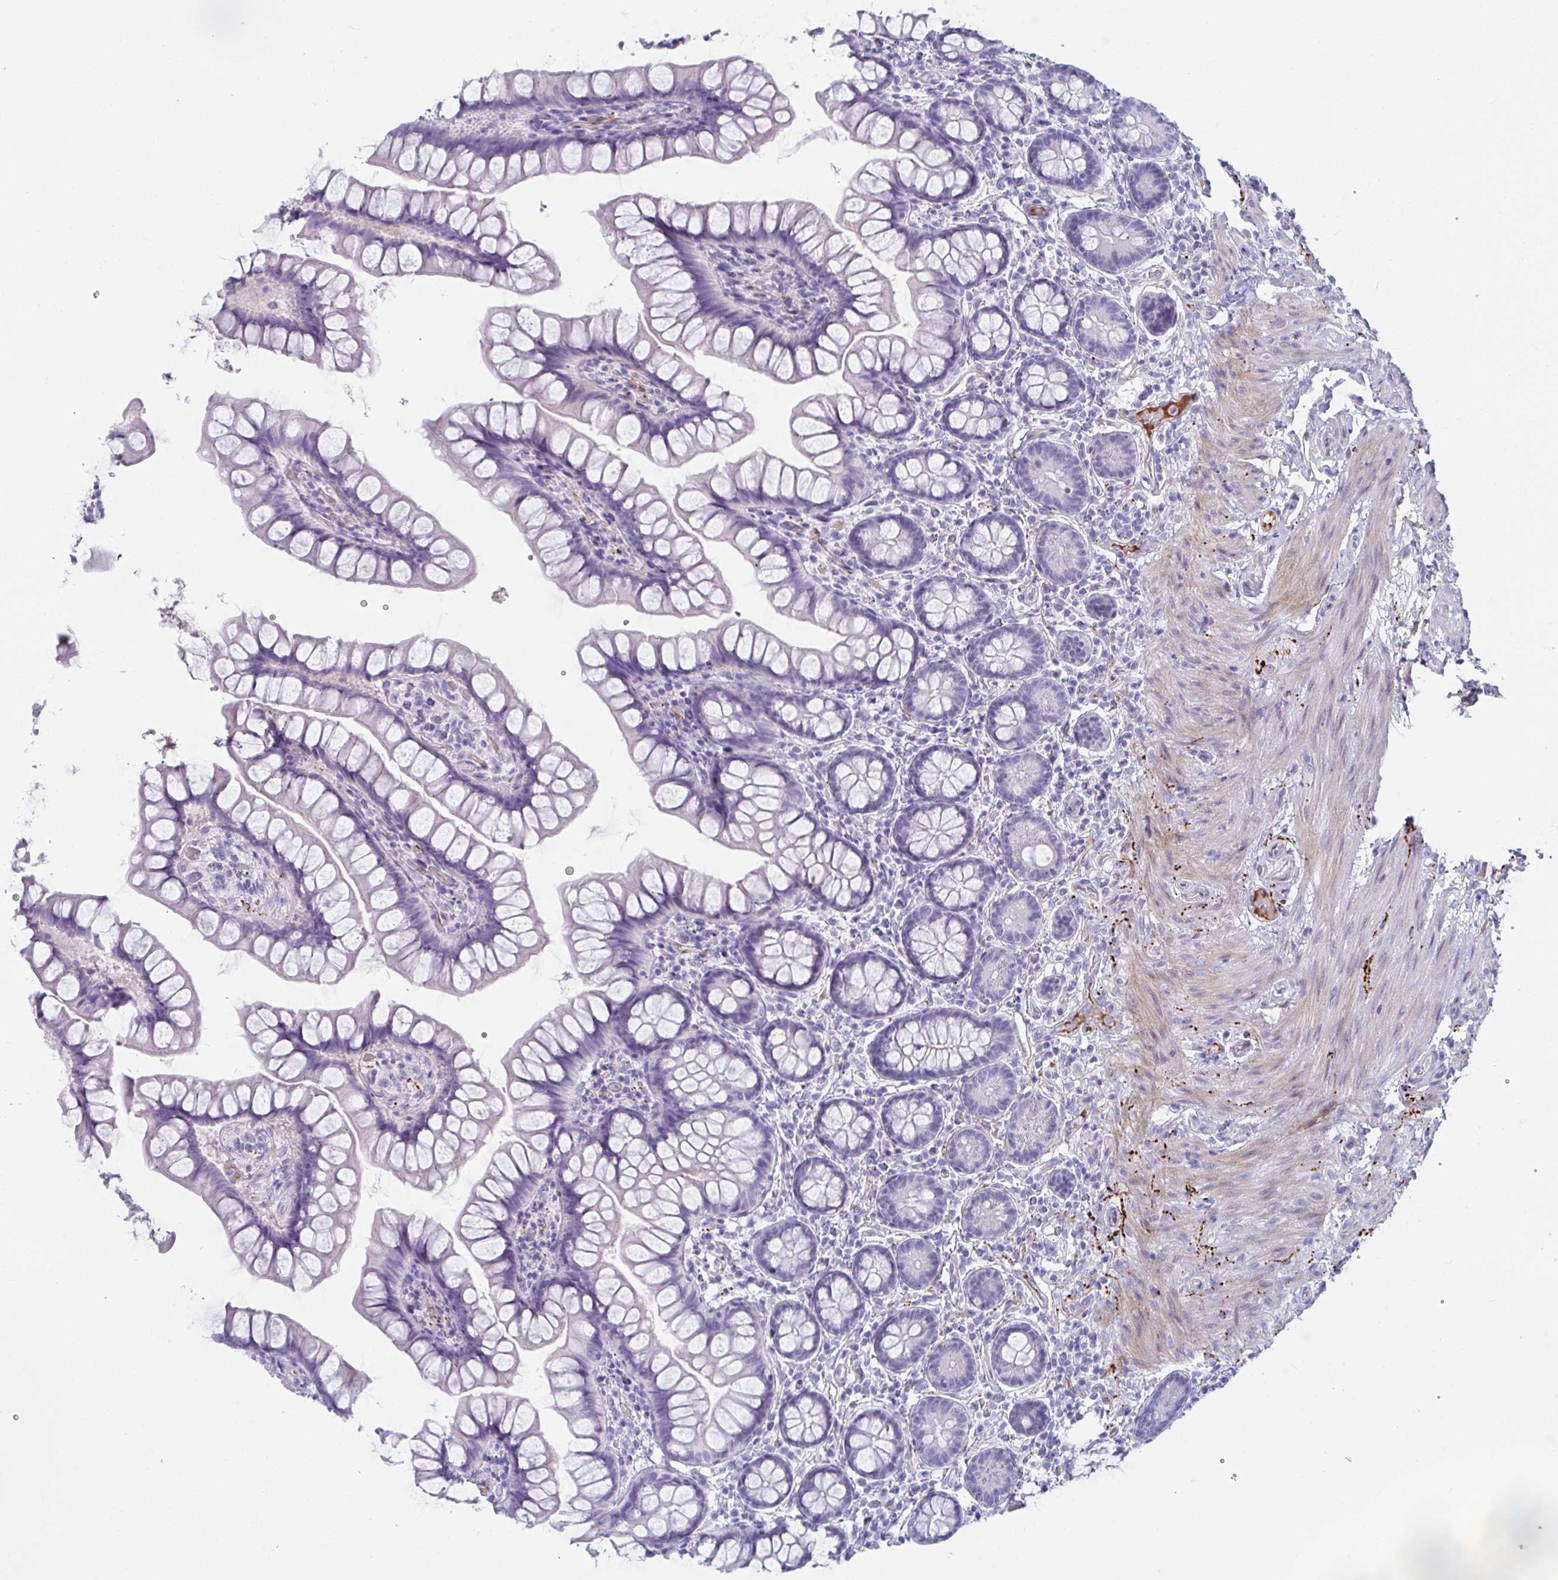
{"staining": {"intensity": "negative", "quantity": "none", "location": "none"}, "tissue": "small intestine", "cell_type": "Glandular cells", "image_type": "normal", "snomed": [{"axis": "morphology", "description": "Normal tissue, NOS"}, {"axis": "topography", "description": "Small intestine"}], "caption": "Immunohistochemical staining of benign small intestine reveals no significant staining in glandular cells. (DAB (3,3'-diaminobenzidine) immunohistochemistry (IHC) with hematoxylin counter stain).", "gene": "NPY", "patient": {"sex": "male", "age": 70}}